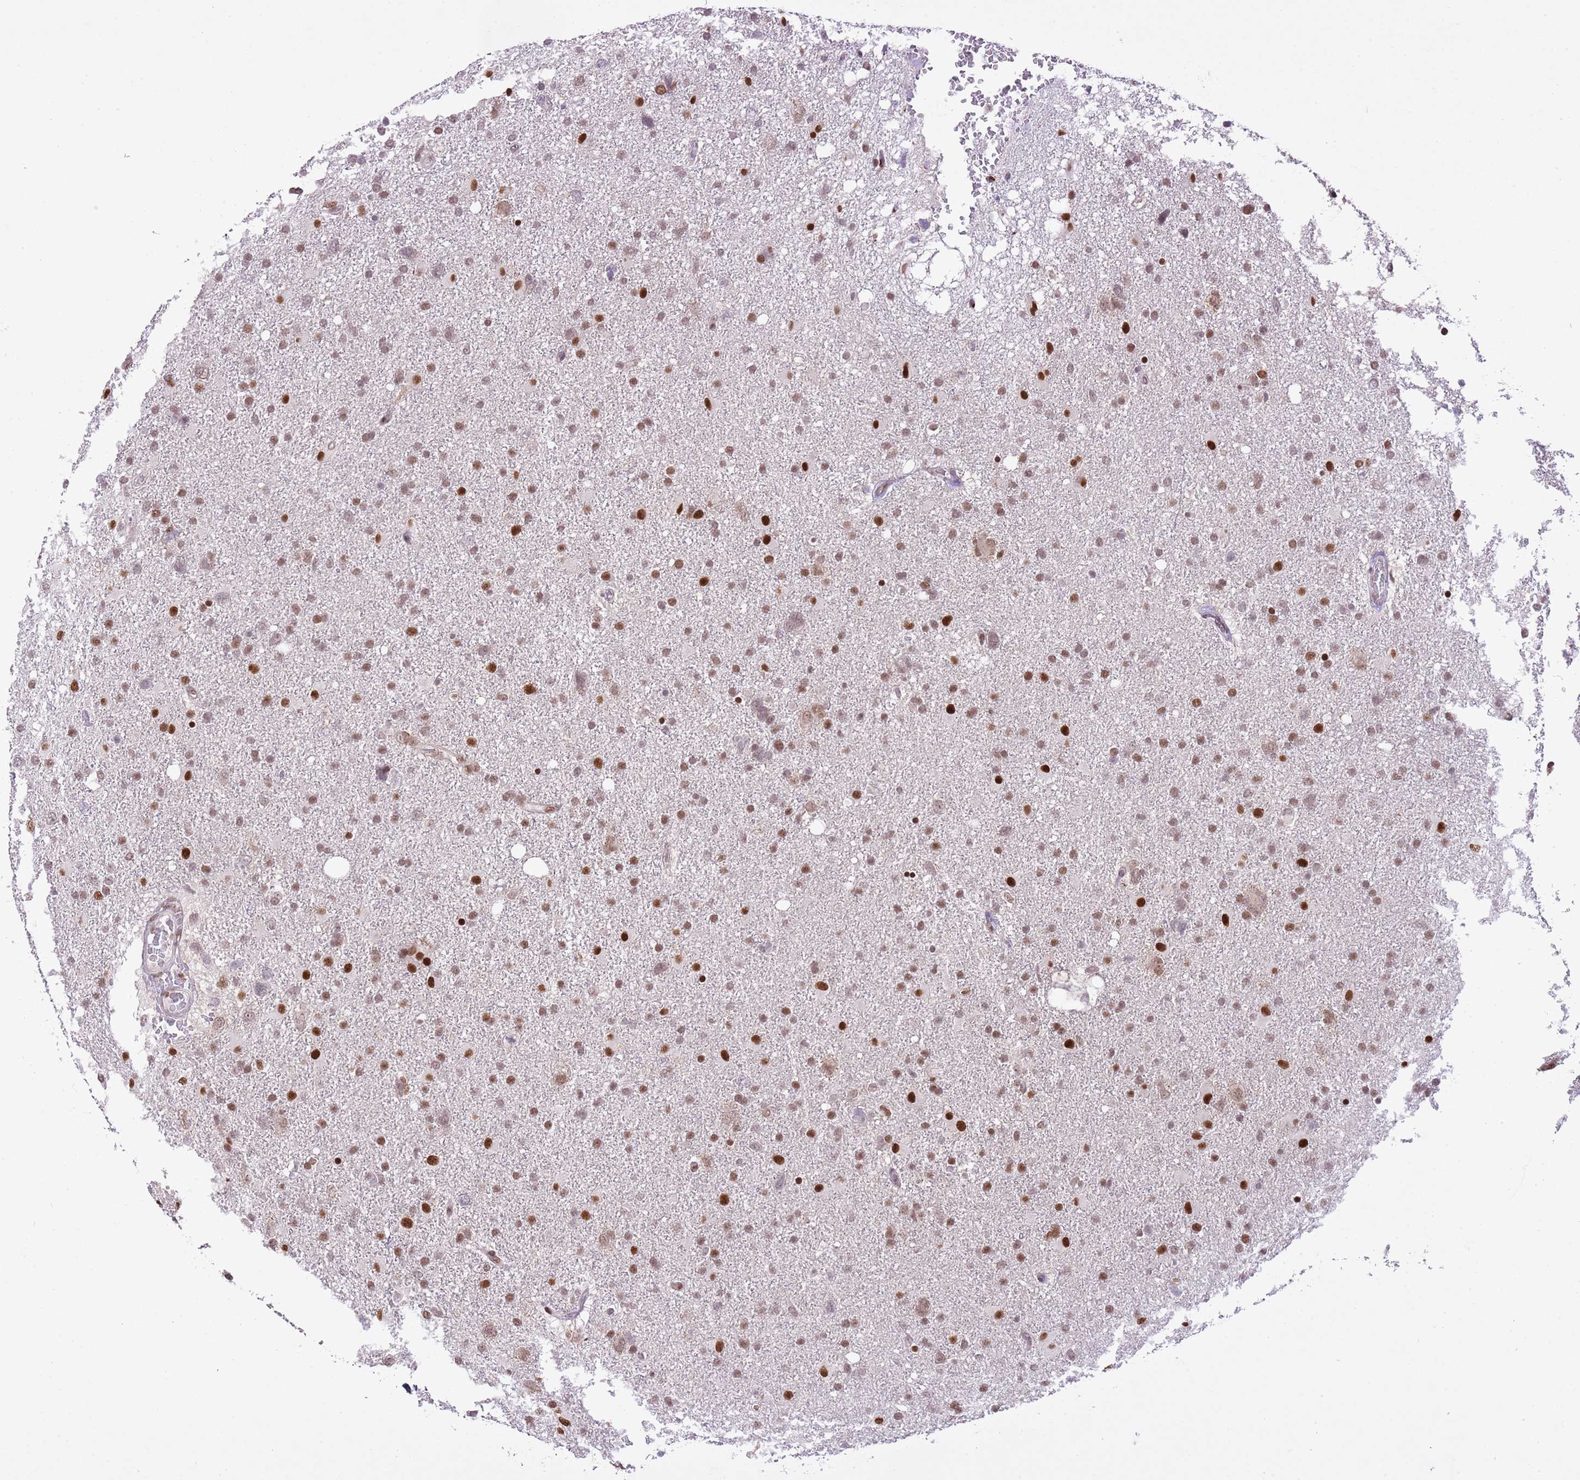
{"staining": {"intensity": "moderate", "quantity": ">75%", "location": "nuclear"}, "tissue": "glioma", "cell_type": "Tumor cells", "image_type": "cancer", "snomed": [{"axis": "morphology", "description": "Glioma, malignant, High grade"}, {"axis": "topography", "description": "Brain"}], "caption": "The photomicrograph displays staining of malignant glioma (high-grade), revealing moderate nuclear protein positivity (brown color) within tumor cells.", "gene": "NACC2", "patient": {"sex": "male", "age": 61}}